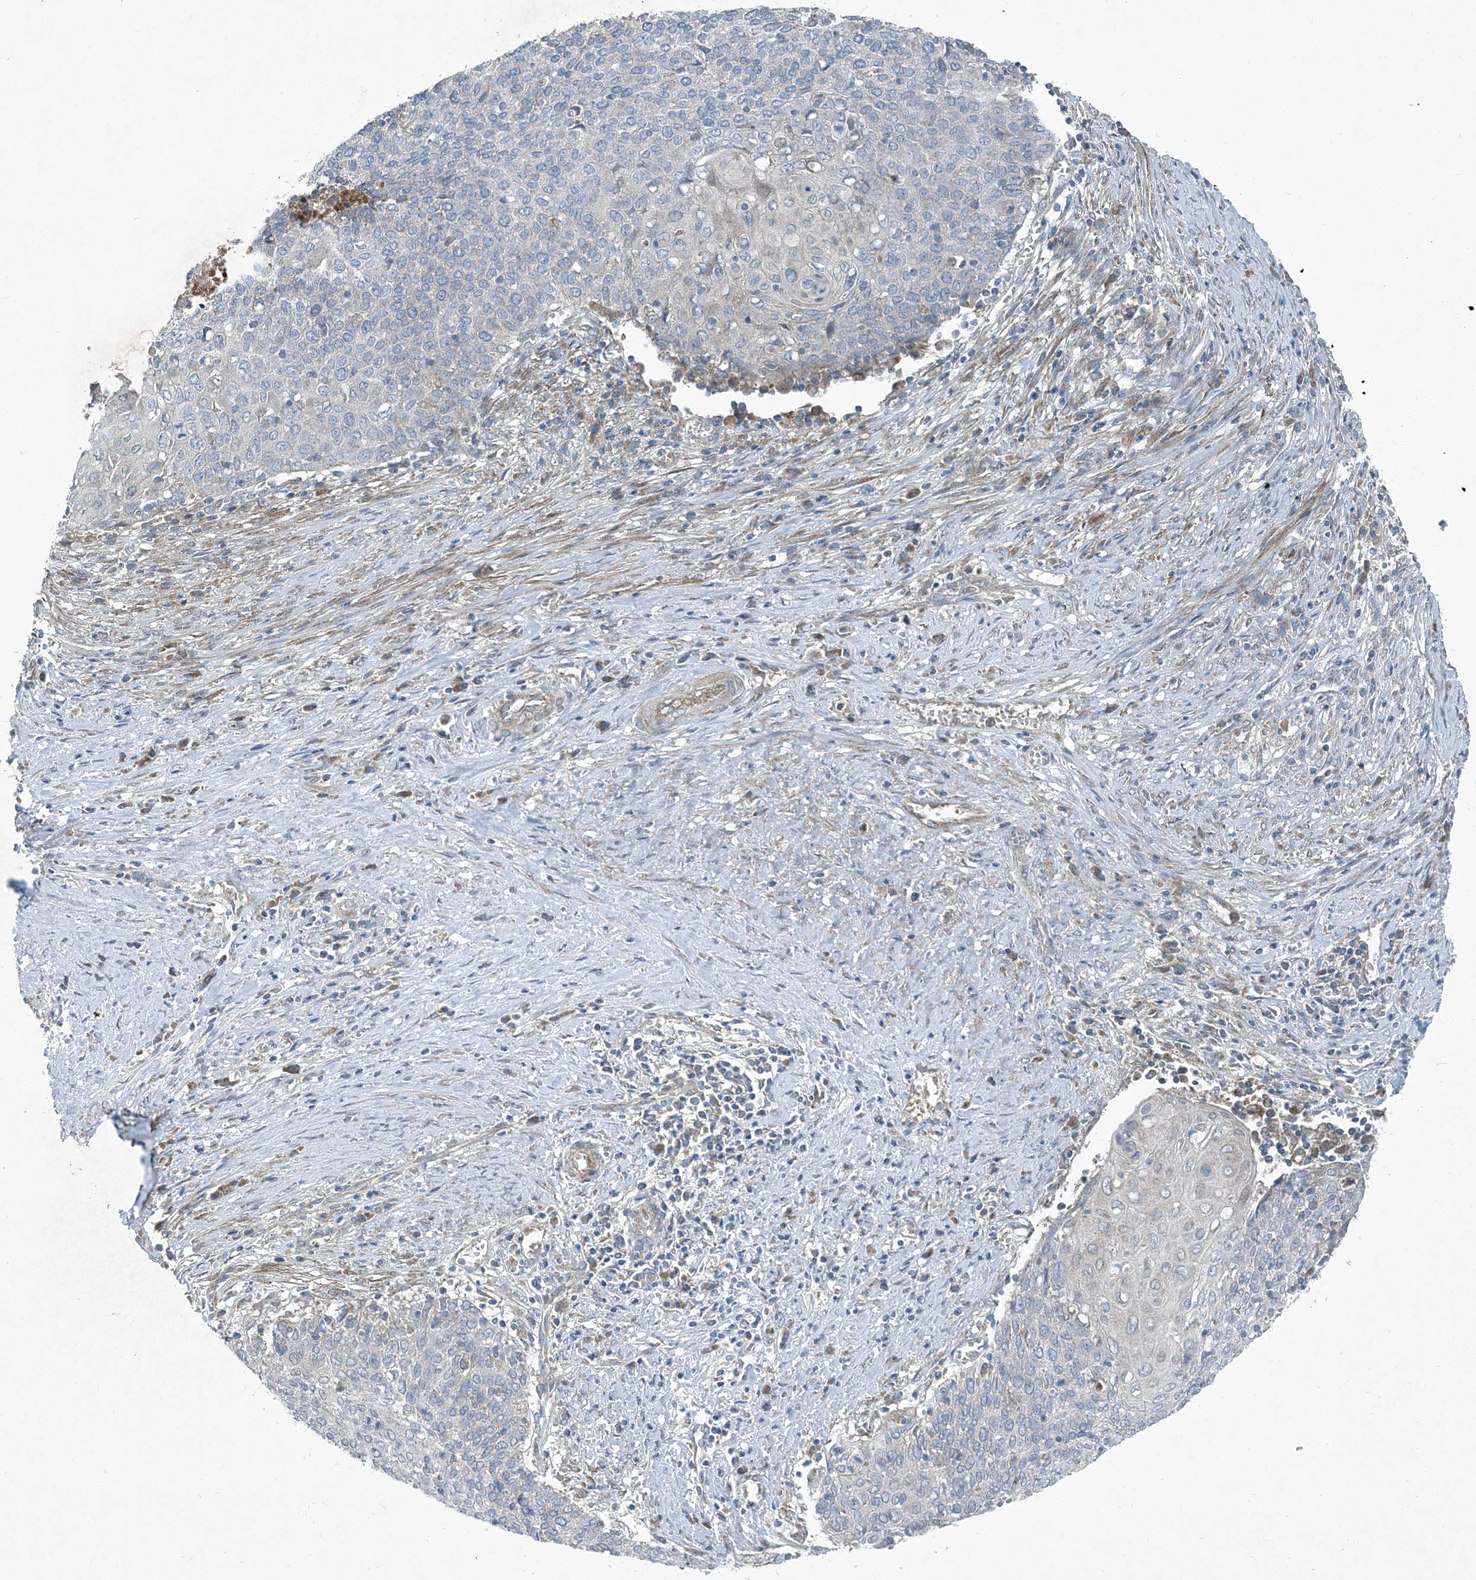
{"staining": {"intensity": "negative", "quantity": "none", "location": "none"}, "tissue": "cervical cancer", "cell_type": "Tumor cells", "image_type": "cancer", "snomed": [{"axis": "morphology", "description": "Squamous cell carcinoma, NOS"}, {"axis": "topography", "description": "Cervix"}], "caption": "Cervical cancer (squamous cell carcinoma) was stained to show a protein in brown. There is no significant positivity in tumor cells.", "gene": "APOM", "patient": {"sex": "female", "age": 39}}